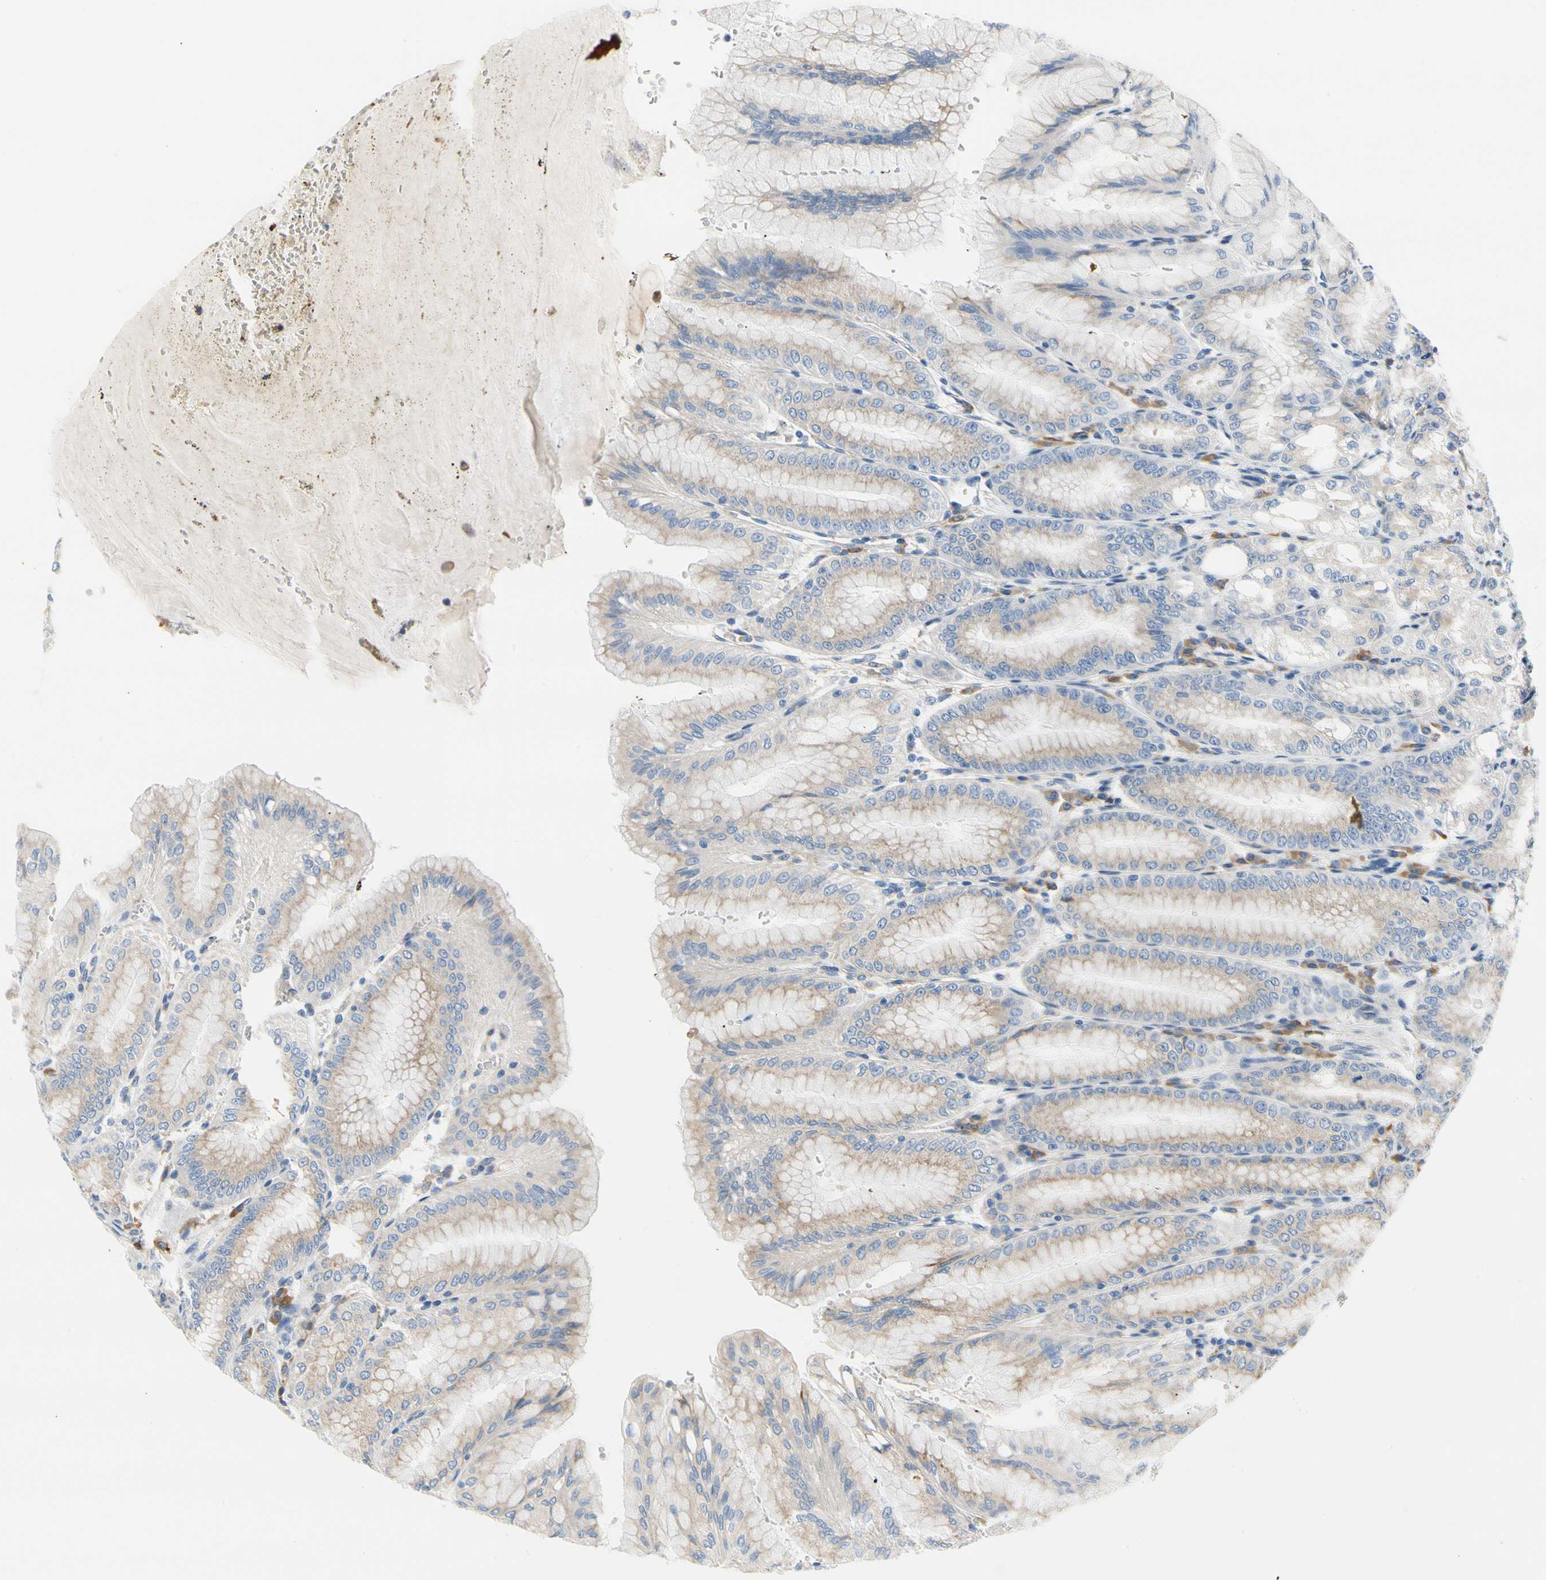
{"staining": {"intensity": "weak", "quantity": "25%-75%", "location": "cytoplasmic/membranous"}, "tissue": "stomach", "cell_type": "Glandular cells", "image_type": "normal", "snomed": [{"axis": "morphology", "description": "Normal tissue, NOS"}, {"axis": "topography", "description": "Stomach, lower"}], "caption": "Glandular cells reveal weak cytoplasmic/membranous expression in approximately 25%-75% of cells in normal stomach. The staining was performed using DAB to visualize the protein expression in brown, while the nuclei were stained in blue with hematoxylin (Magnification: 20x).", "gene": "STXBP1", "patient": {"sex": "male", "age": 71}}